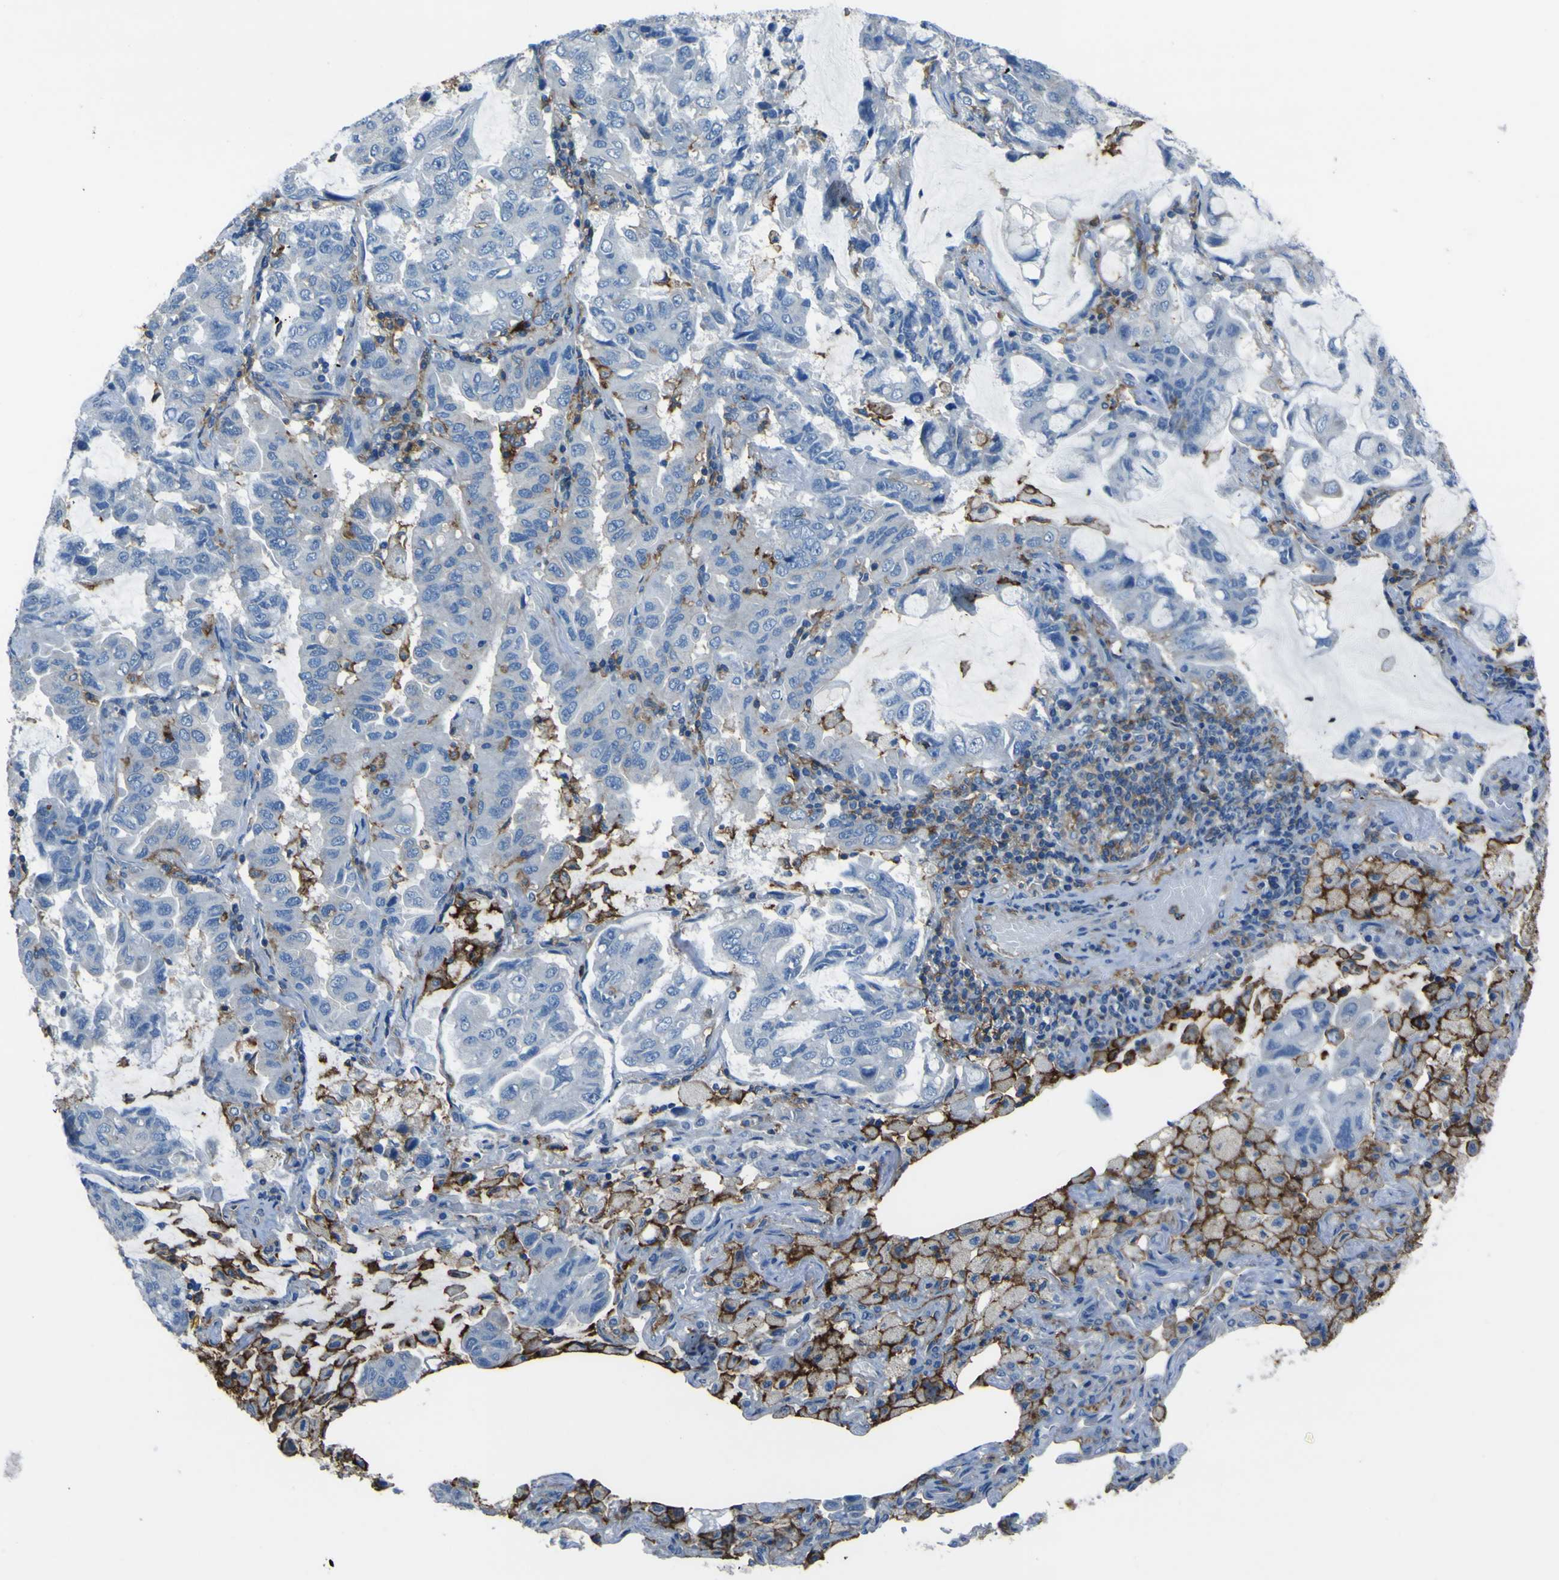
{"staining": {"intensity": "negative", "quantity": "none", "location": "none"}, "tissue": "lung cancer", "cell_type": "Tumor cells", "image_type": "cancer", "snomed": [{"axis": "morphology", "description": "Adenocarcinoma, NOS"}, {"axis": "topography", "description": "Lung"}], "caption": "This is a micrograph of immunohistochemistry (IHC) staining of adenocarcinoma (lung), which shows no expression in tumor cells.", "gene": "LAIR1", "patient": {"sex": "male", "age": 64}}